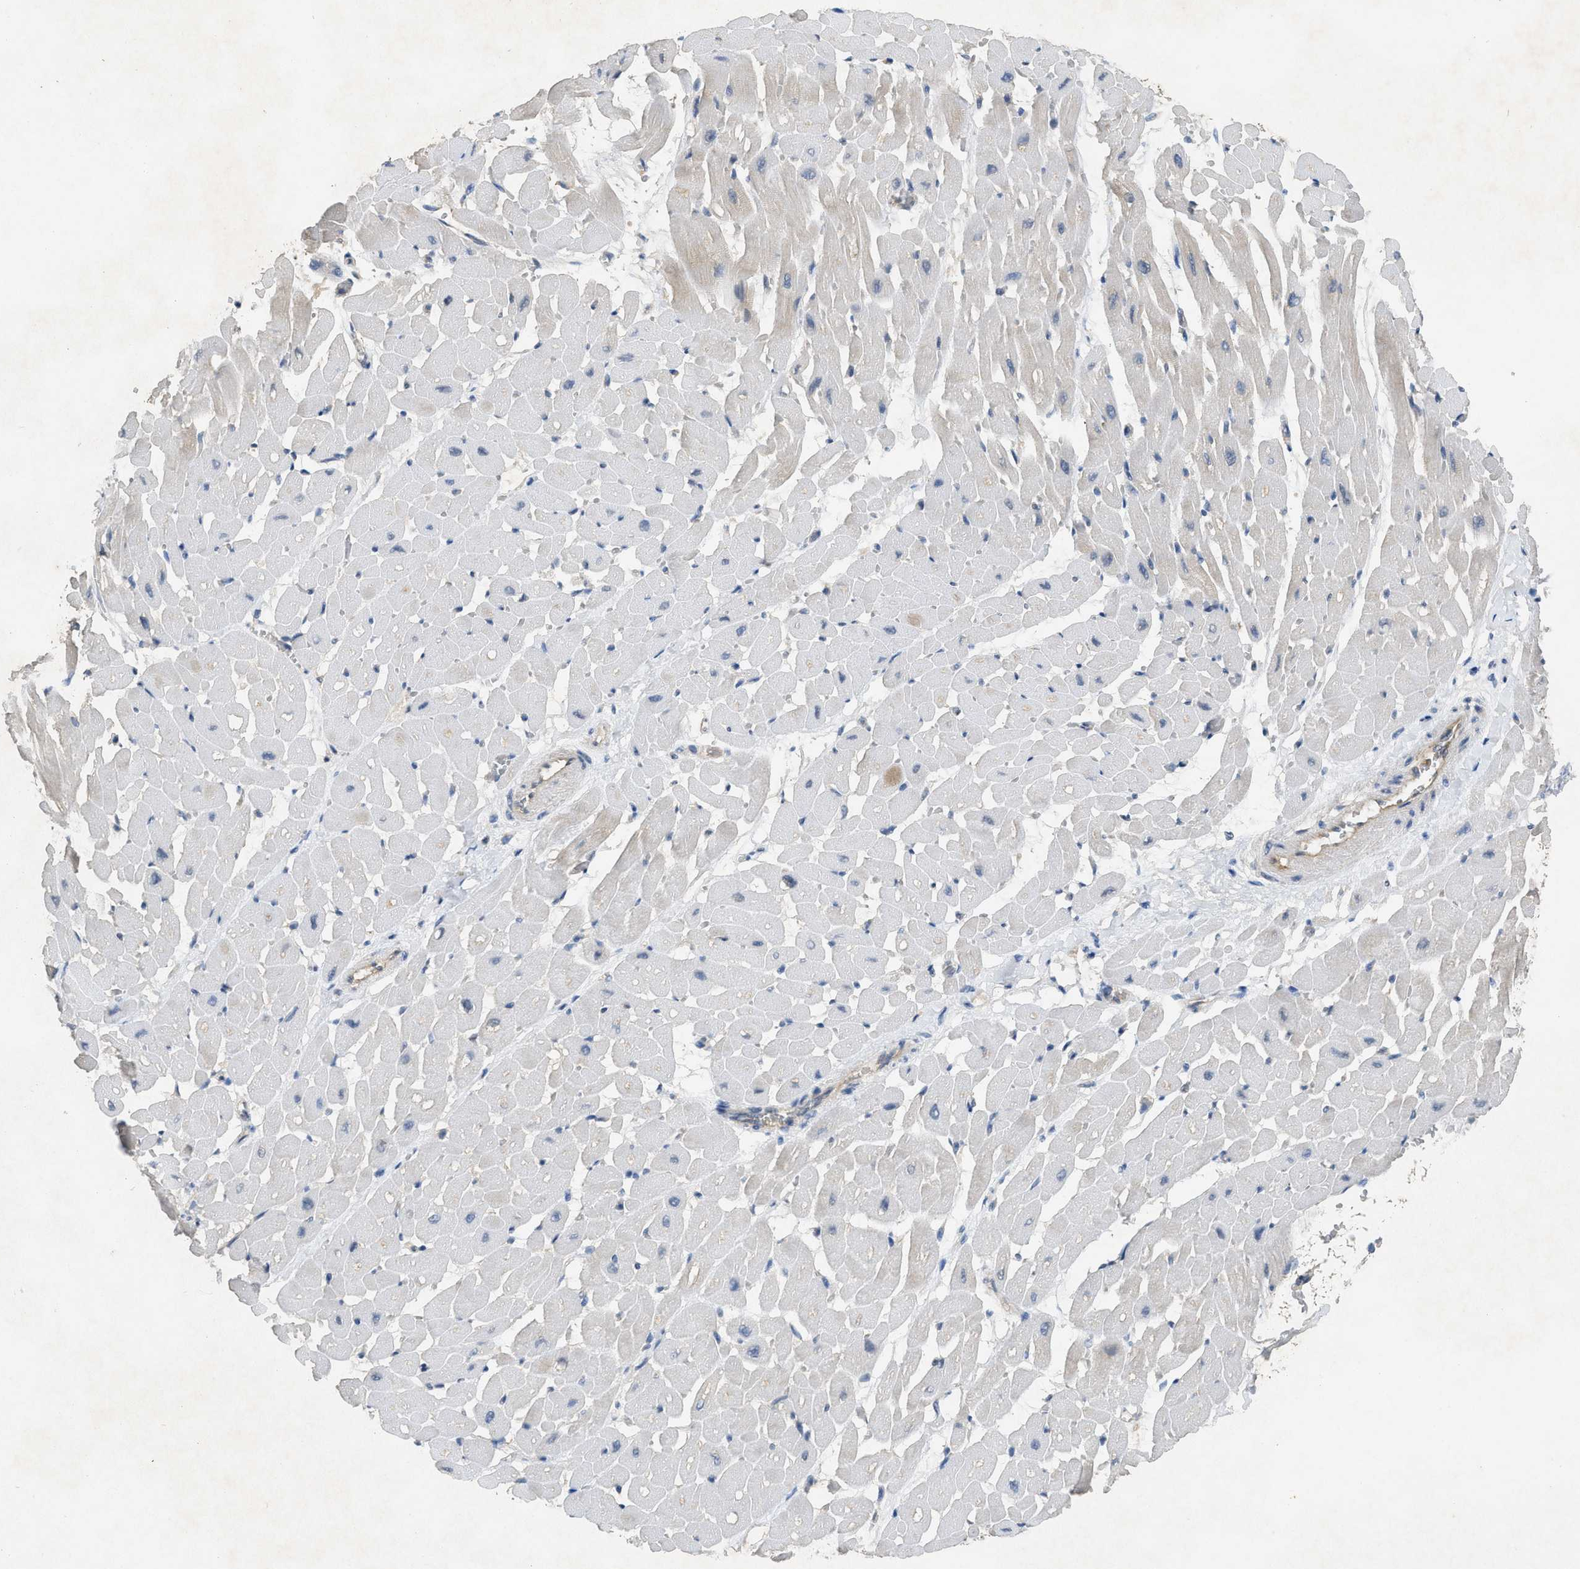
{"staining": {"intensity": "negative", "quantity": "none", "location": "none"}, "tissue": "heart muscle", "cell_type": "Cardiomyocytes", "image_type": "normal", "snomed": [{"axis": "morphology", "description": "Normal tissue, NOS"}, {"axis": "topography", "description": "Heart"}], "caption": "Immunohistochemistry (IHC) of unremarkable human heart muscle shows no staining in cardiomyocytes. (DAB (3,3'-diaminobenzidine) IHC, high magnification).", "gene": "PPP3CA", "patient": {"sex": "male", "age": 45}}